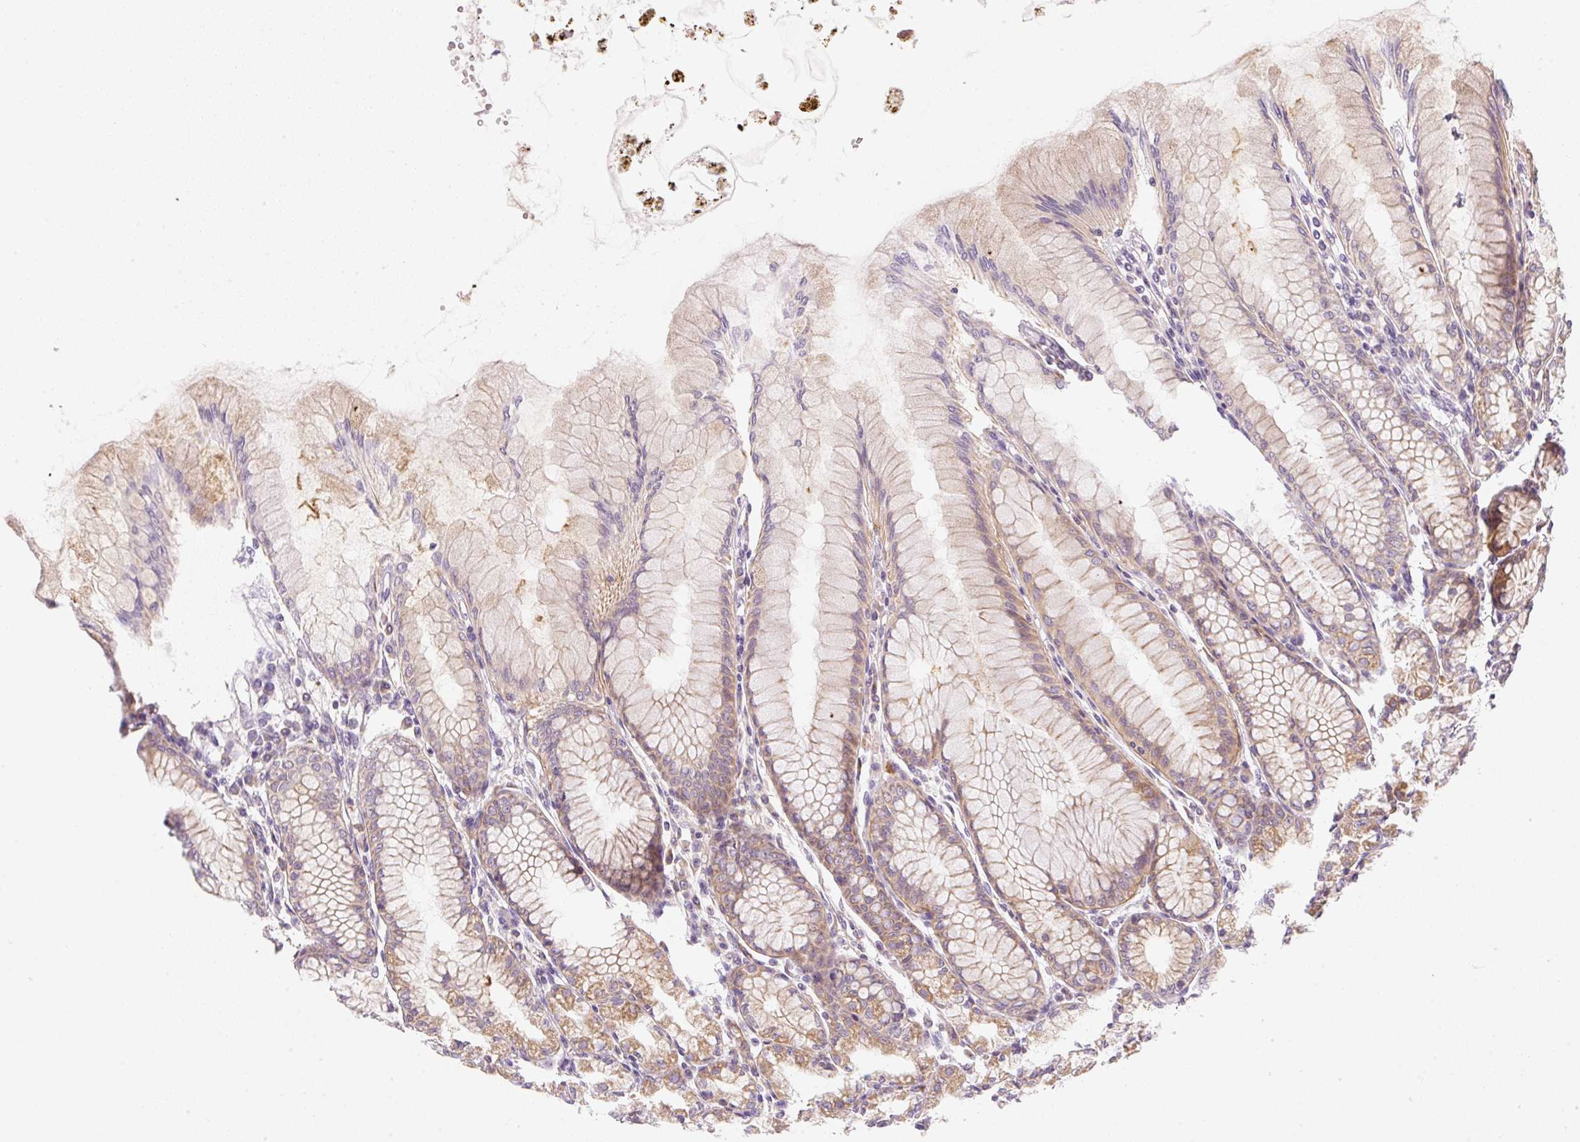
{"staining": {"intensity": "moderate", "quantity": ">75%", "location": "cytoplasmic/membranous"}, "tissue": "stomach", "cell_type": "Glandular cells", "image_type": "normal", "snomed": [{"axis": "morphology", "description": "Normal tissue, NOS"}, {"axis": "topography", "description": "Stomach"}], "caption": "High-magnification brightfield microscopy of unremarkable stomach stained with DAB (brown) and counterstained with hematoxylin (blue). glandular cells exhibit moderate cytoplasmic/membranous expression is identified in approximately>75% of cells.", "gene": "OMA1", "patient": {"sex": "female", "age": 57}}